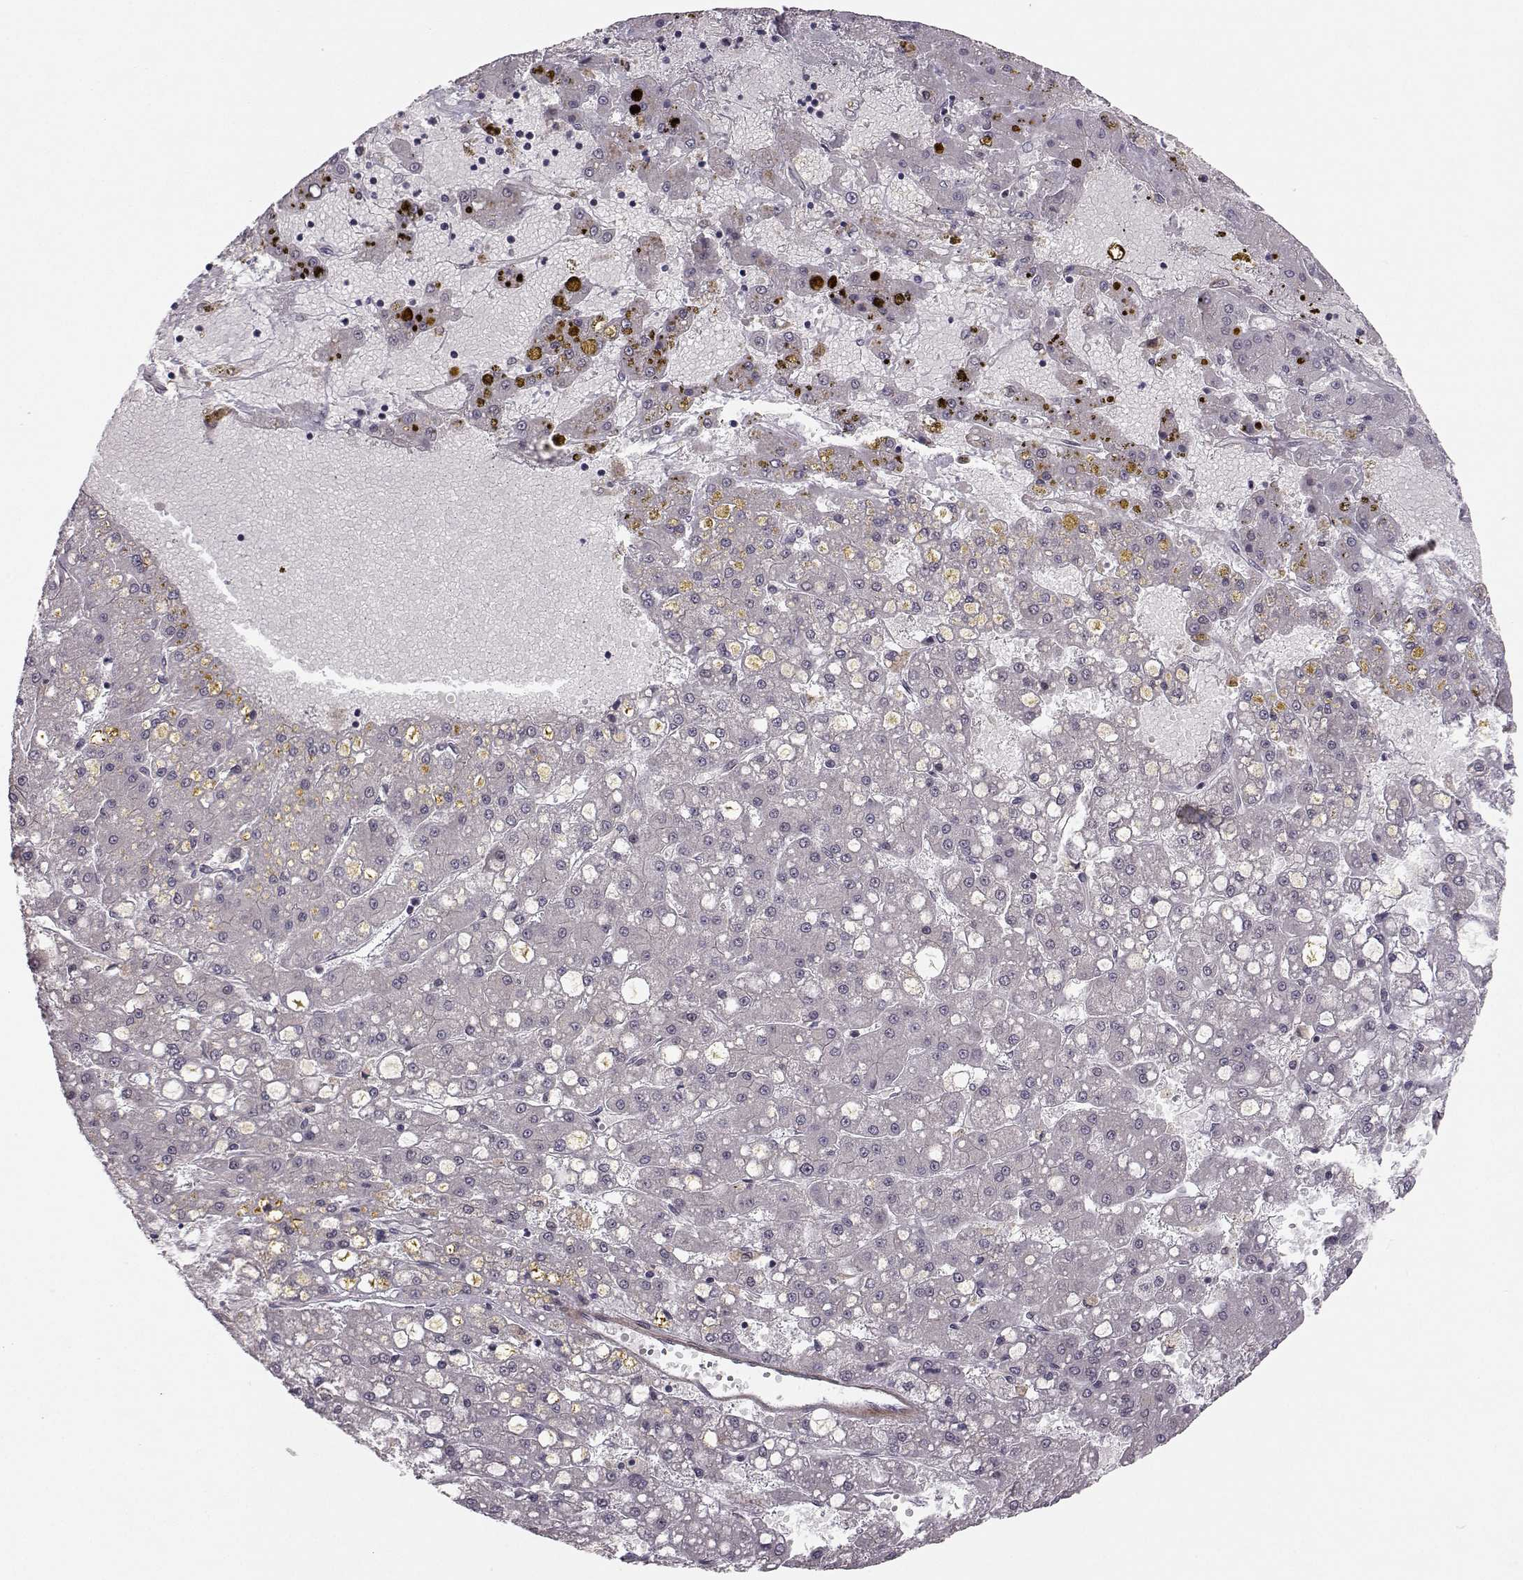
{"staining": {"intensity": "negative", "quantity": "none", "location": "none"}, "tissue": "liver cancer", "cell_type": "Tumor cells", "image_type": "cancer", "snomed": [{"axis": "morphology", "description": "Carcinoma, Hepatocellular, NOS"}, {"axis": "topography", "description": "Liver"}], "caption": "A high-resolution photomicrograph shows IHC staining of liver cancer, which exhibits no significant positivity in tumor cells.", "gene": "PLEKHG3", "patient": {"sex": "male", "age": 67}}